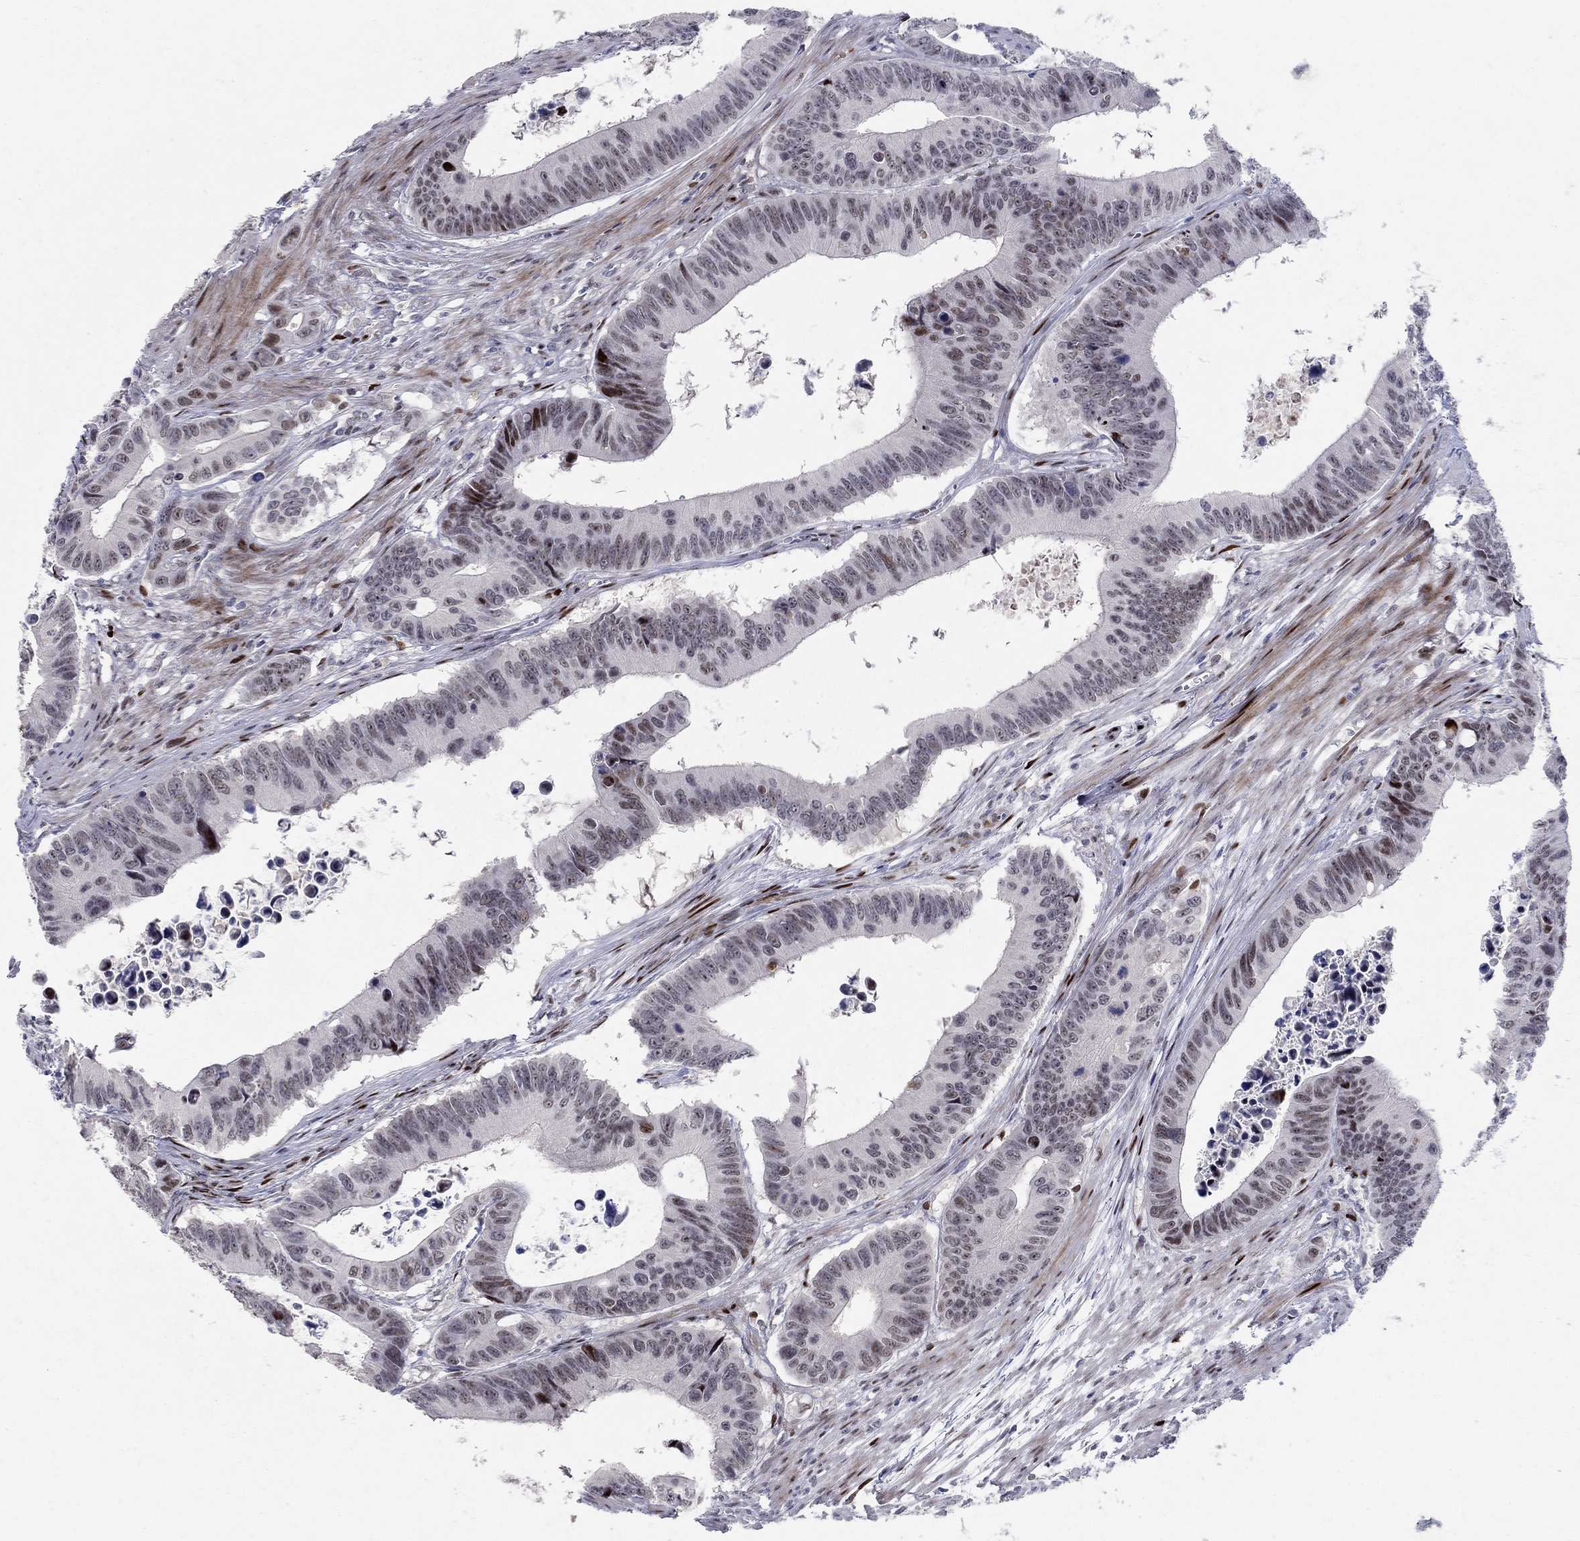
{"staining": {"intensity": "strong", "quantity": "<25%", "location": "nuclear"}, "tissue": "colorectal cancer", "cell_type": "Tumor cells", "image_type": "cancer", "snomed": [{"axis": "morphology", "description": "Adenocarcinoma, NOS"}, {"axis": "topography", "description": "Colon"}], "caption": "There is medium levels of strong nuclear positivity in tumor cells of colorectal cancer (adenocarcinoma), as demonstrated by immunohistochemical staining (brown color).", "gene": "RAPGEF5", "patient": {"sex": "female", "age": 87}}